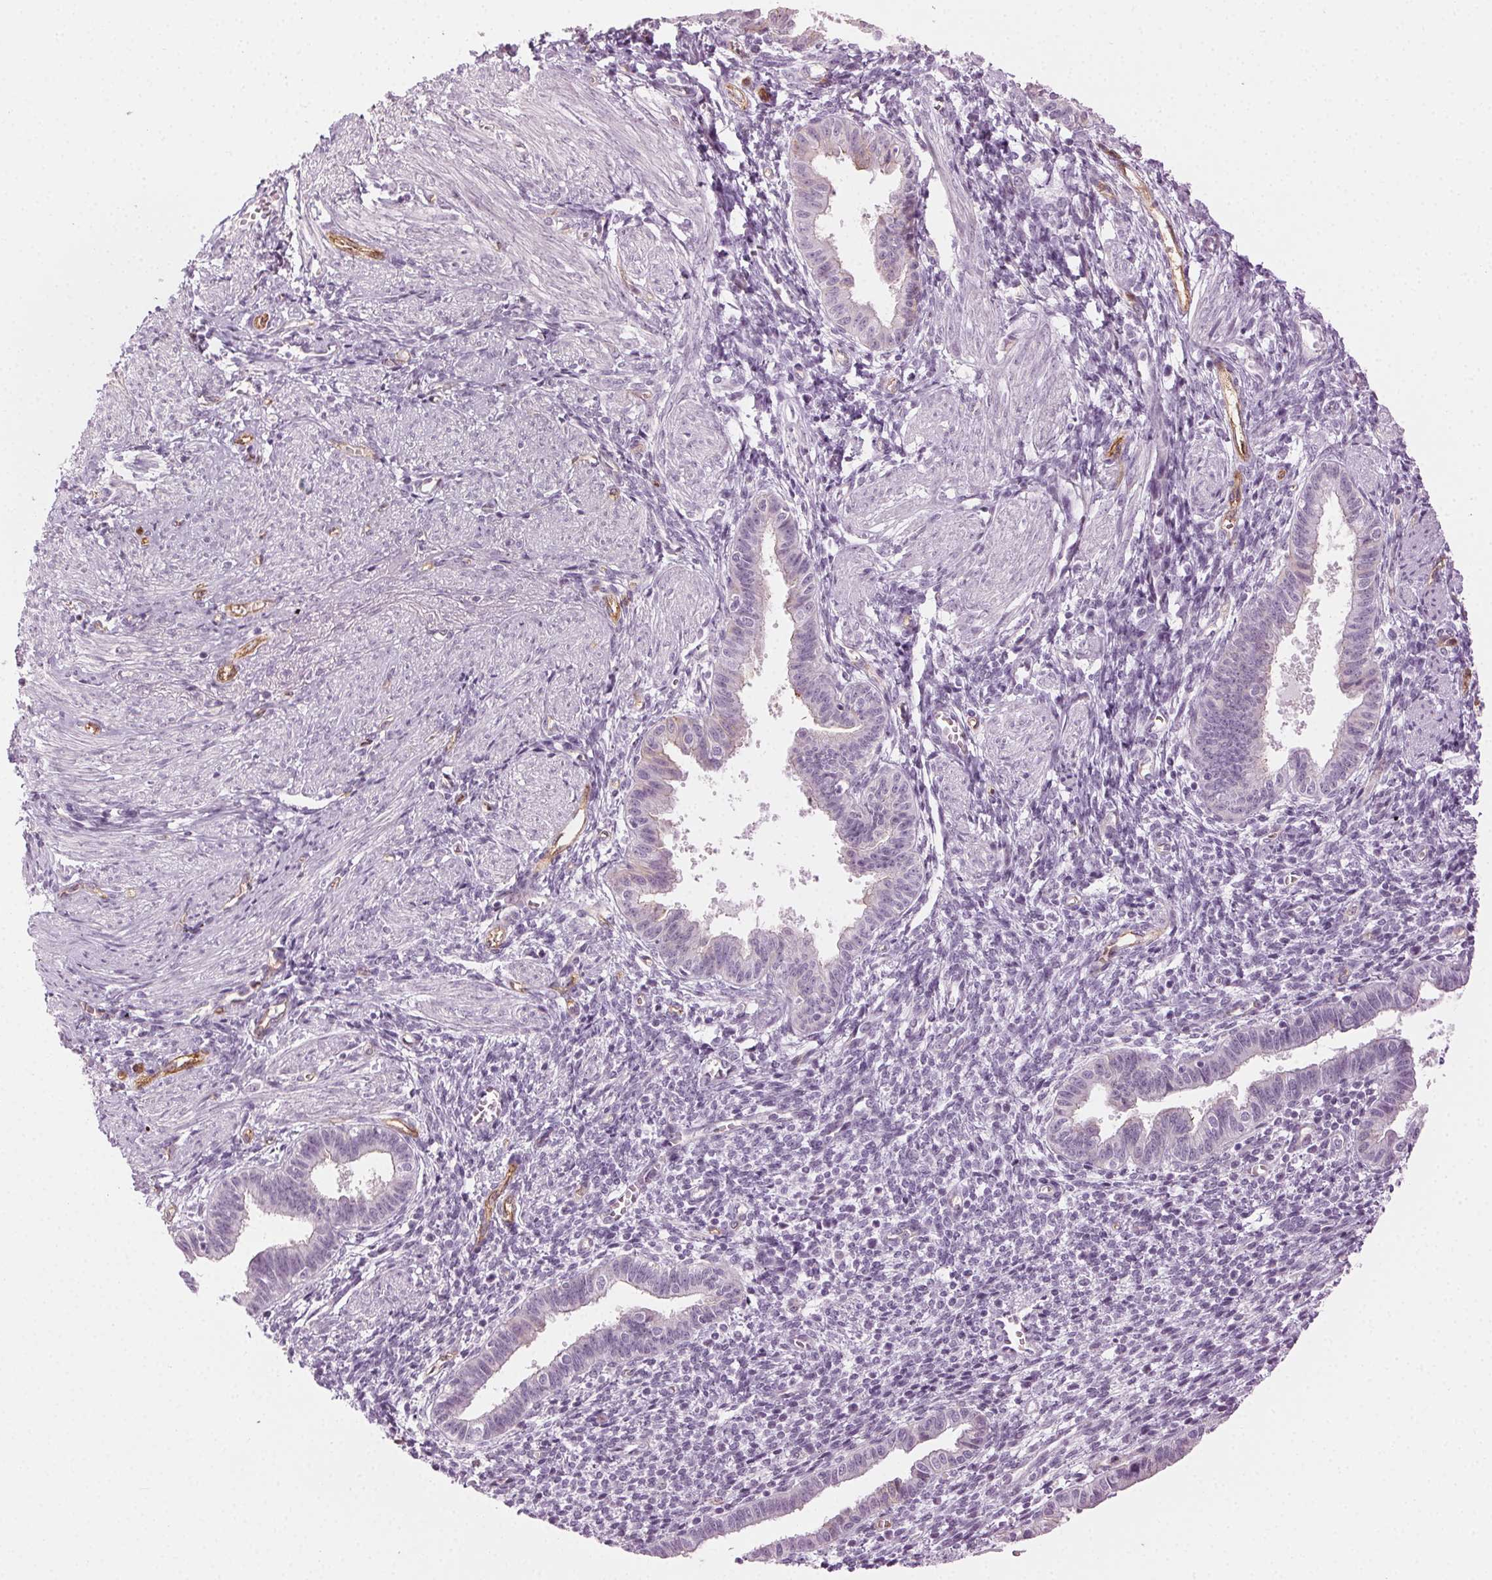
{"staining": {"intensity": "negative", "quantity": "none", "location": "none"}, "tissue": "endometrium", "cell_type": "Cells in endometrial stroma", "image_type": "normal", "snomed": [{"axis": "morphology", "description": "Normal tissue, NOS"}, {"axis": "topography", "description": "Endometrium"}], "caption": "Immunohistochemistry of unremarkable endometrium shows no staining in cells in endometrial stroma. (Brightfield microscopy of DAB immunohistochemistry at high magnification).", "gene": "AIF1L", "patient": {"sex": "female", "age": 37}}